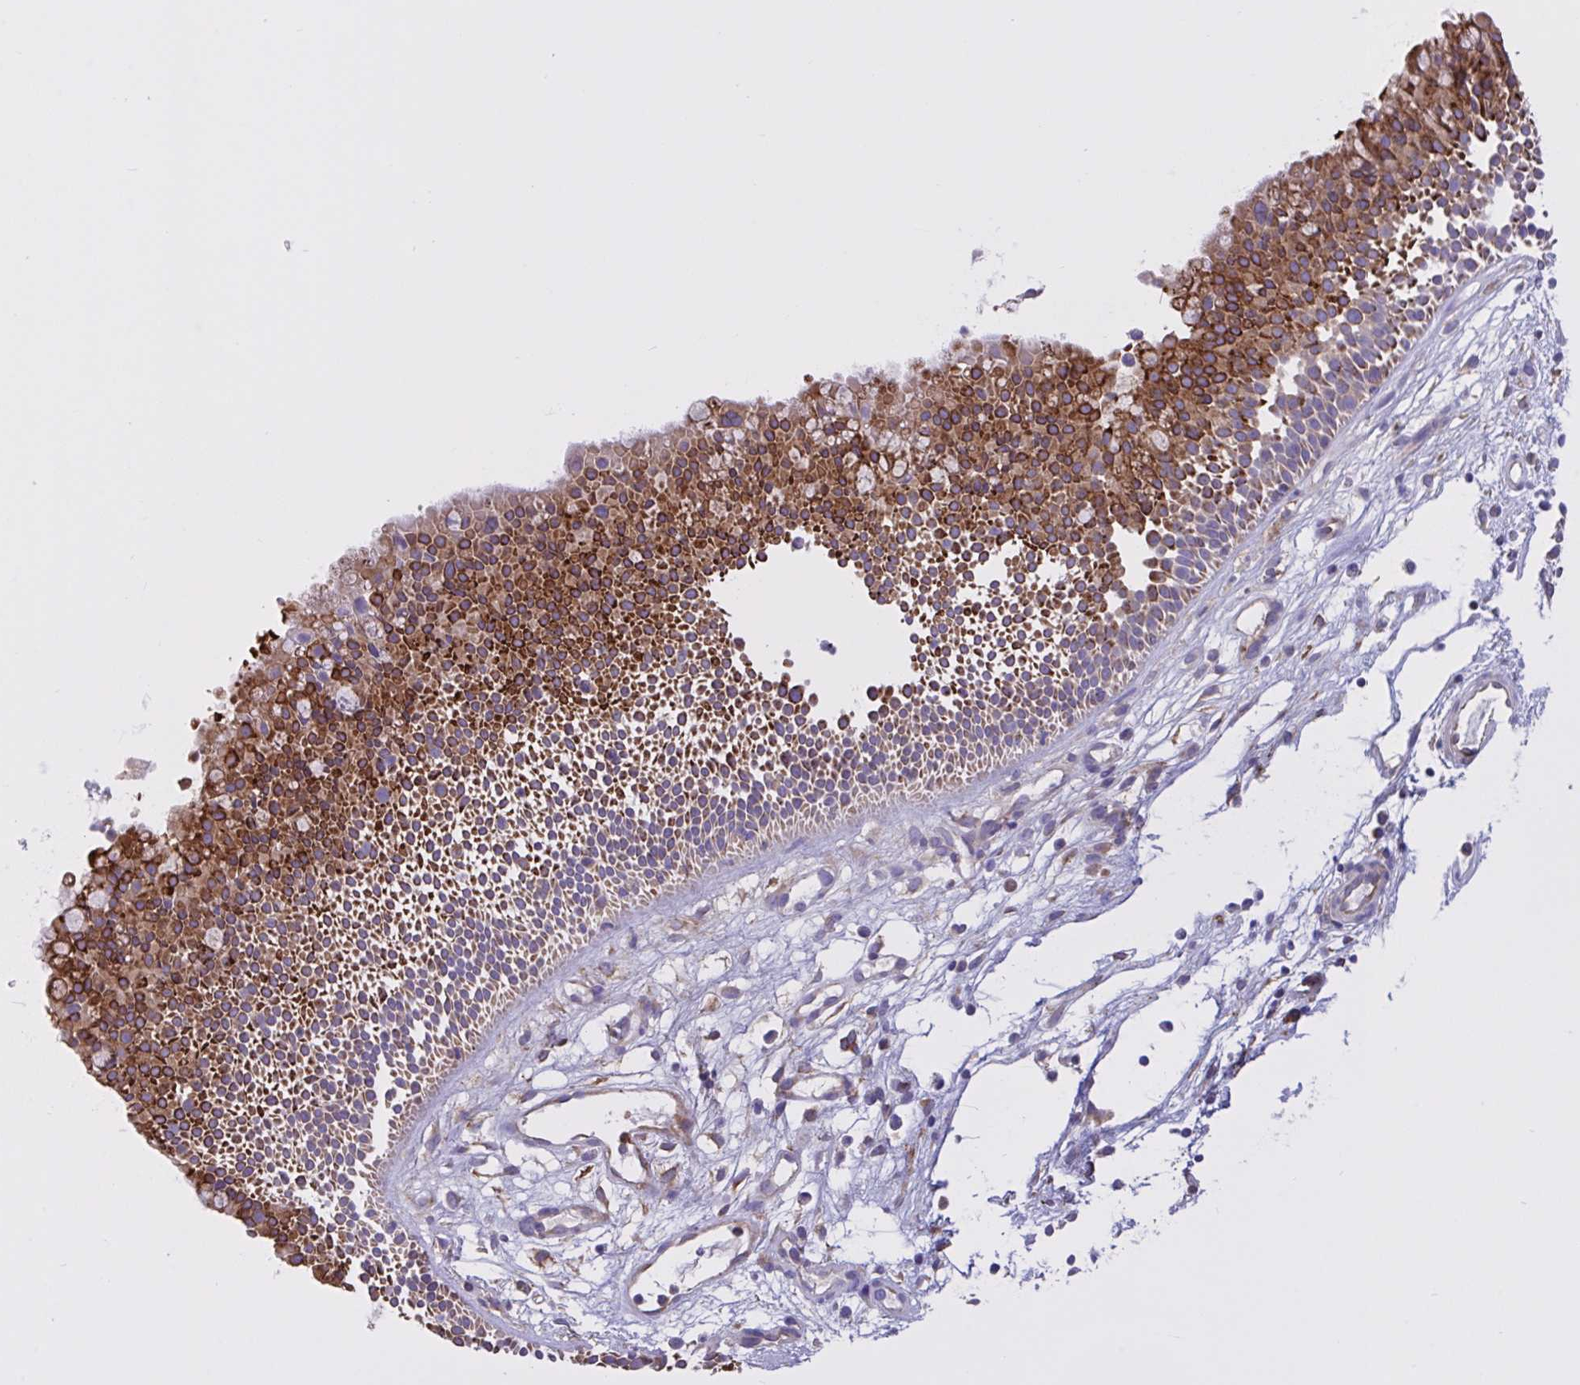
{"staining": {"intensity": "strong", "quantity": ">75%", "location": "cytoplasmic/membranous"}, "tissue": "nasopharynx", "cell_type": "Respiratory epithelial cells", "image_type": "normal", "snomed": [{"axis": "morphology", "description": "Normal tissue, NOS"}, {"axis": "topography", "description": "Nasopharynx"}], "caption": "High-magnification brightfield microscopy of benign nasopharynx stained with DAB (brown) and counterstained with hematoxylin (blue). respiratory epithelial cells exhibit strong cytoplasmic/membranous positivity is seen in approximately>75% of cells.", "gene": "OR51M1", "patient": {"sex": "male", "age": 56}}